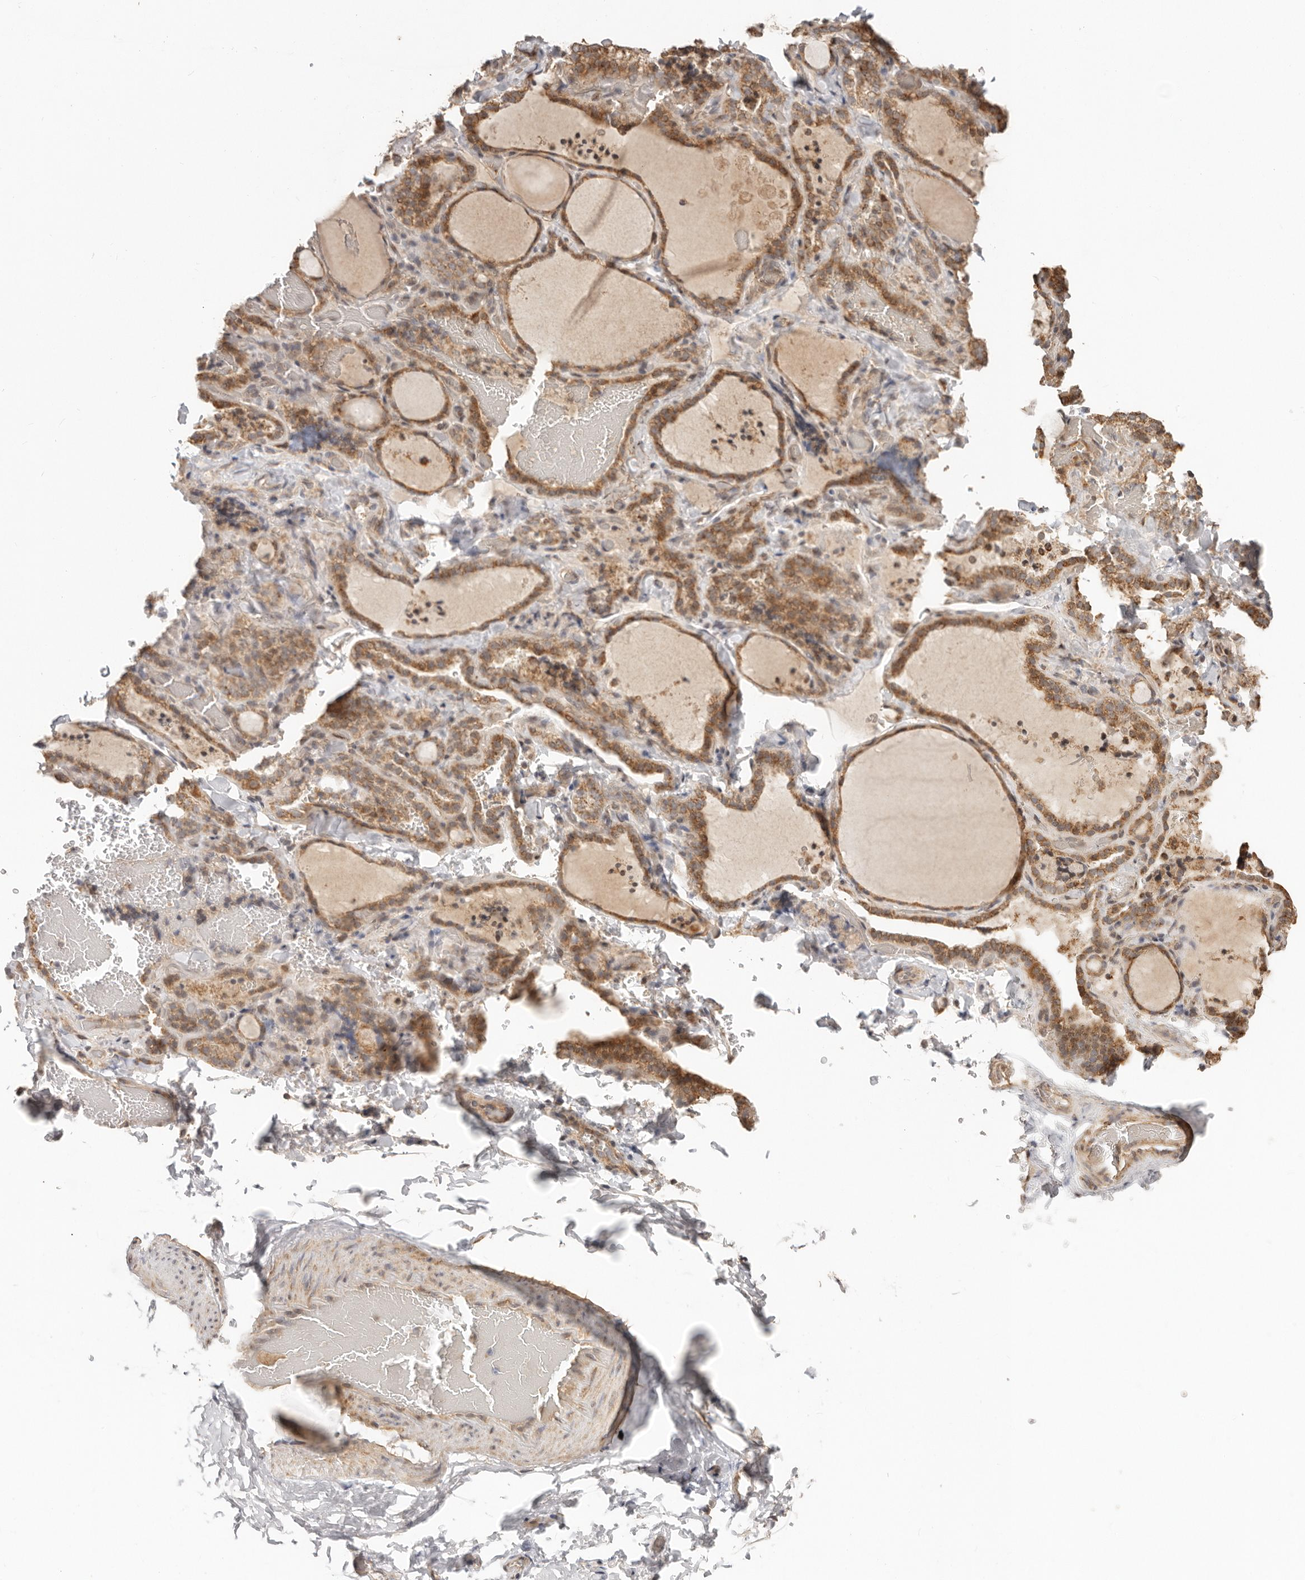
{"staining": {"intensity": "moderate", "quantity": ">75%", "location": "cytoplasmic/membranous"}, "tissue": "thyroid gland", "cell_type": "Glandular cells", "image_type": "normal", "snomed": [{"axis": "morphology", "description": "Normal tissue, NOS"}, {"axis": "topography", "description": "Thyroid gland"}], "caption": "A micrograph of human thyroid gland stained for a protein shows moderate cytoplasmic/membranous brown staining in glandular cells. The staining is performed using DAB brown chromogen to label protein expression. The nuclei are counter-stained blue using hematoxylin.", "gene": "NDUFB11", "patient": {"sex": "female", "age": 22}}